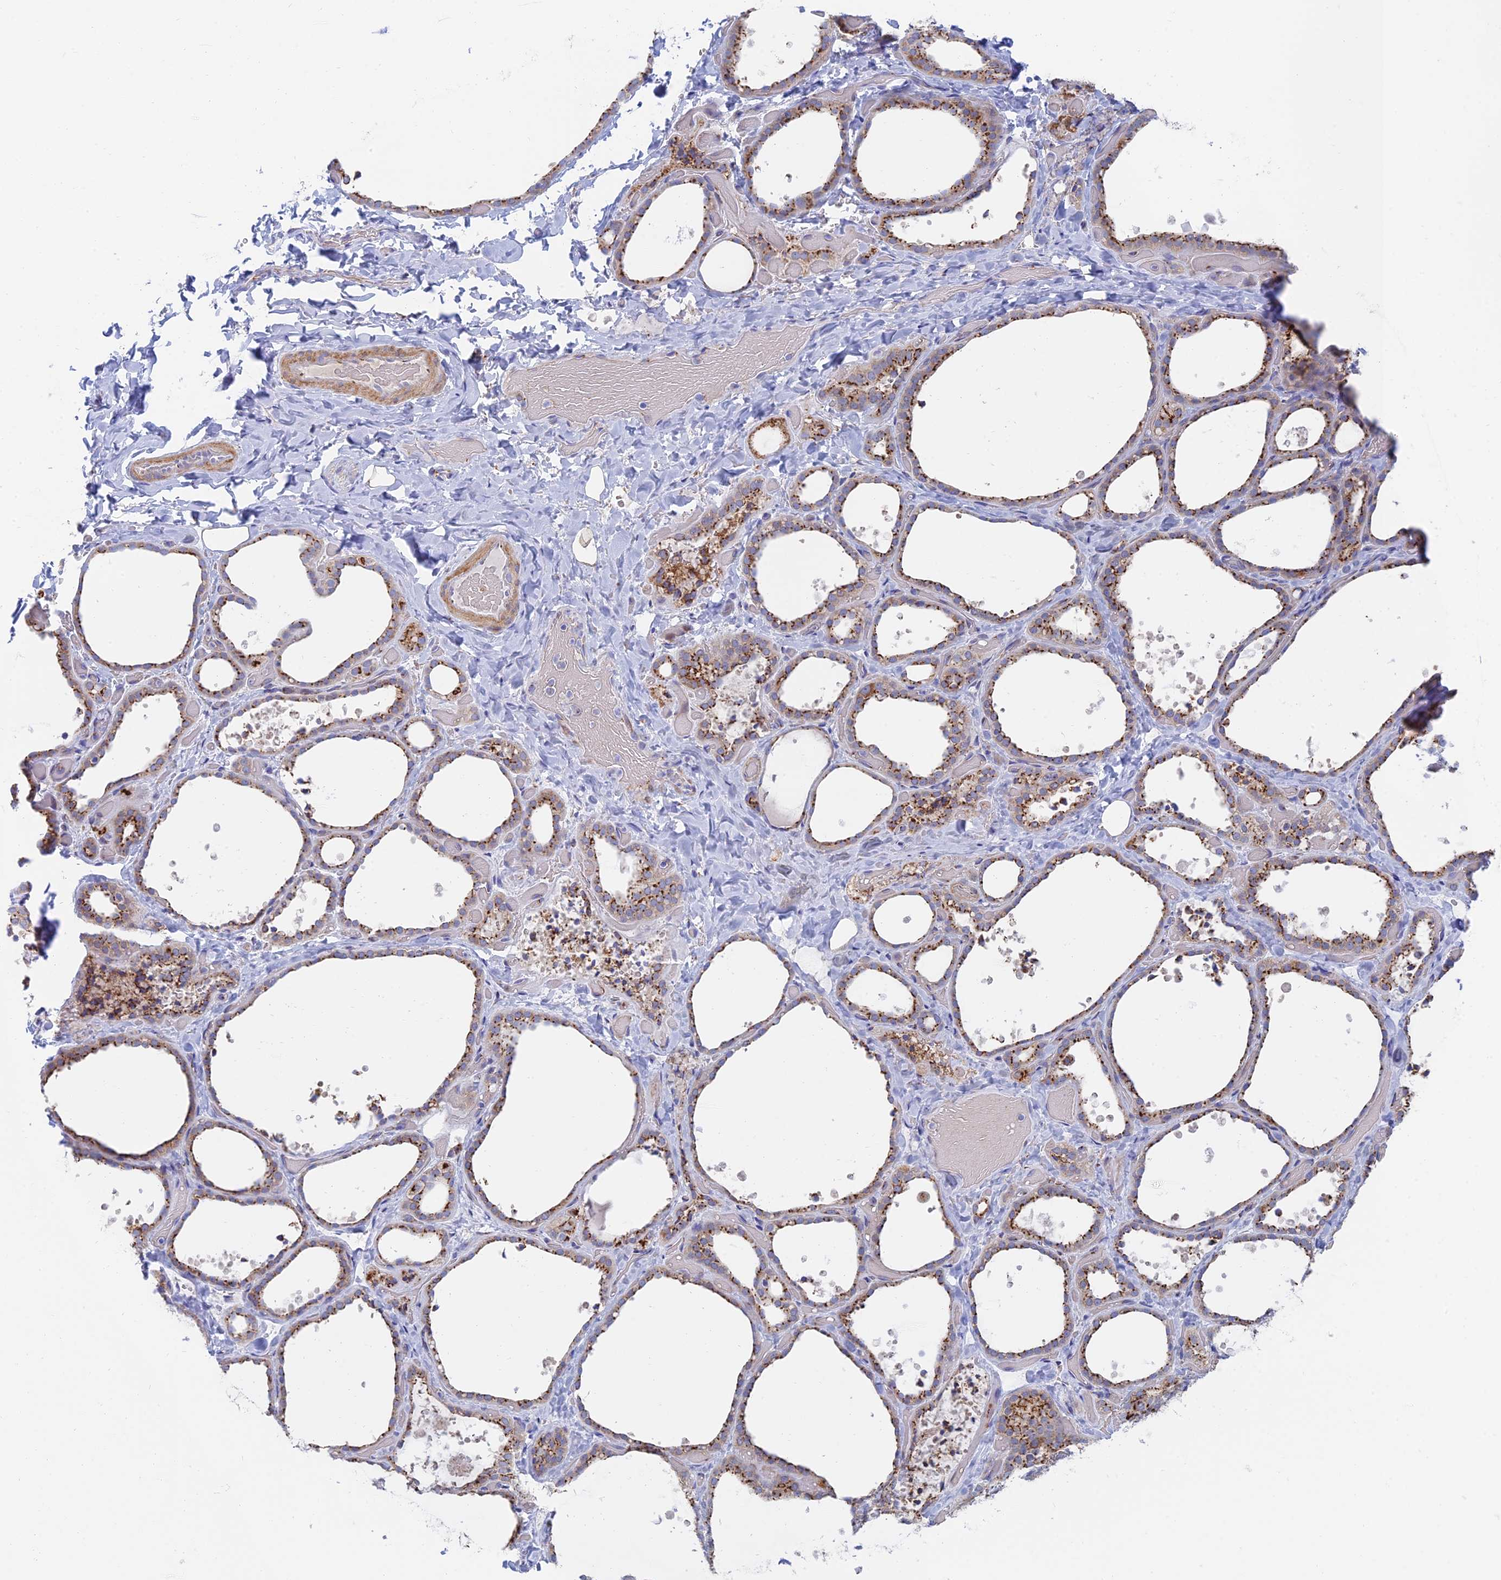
{"staining": {"intensity": "moderate", "quantity": ">75%", "location": "cytoplasmic/membranous"}, "tissue": "thyroid gland", "cell_type": "Glandular cells", "image_type": "normal", "snomed": [{"axis": "morphology", "description": "Normal tissue, NOS"}, {"axis": "topography", "description": "Thyroid gland"}], "caption": "A medium amount of moderate cytoplasmic/membranous staining is appreciated in approximately >75% of glandular cells in benign thyroid gland.", "gene": "ENSG00000267561", "patient": {"sex": "female", "age": 44}}